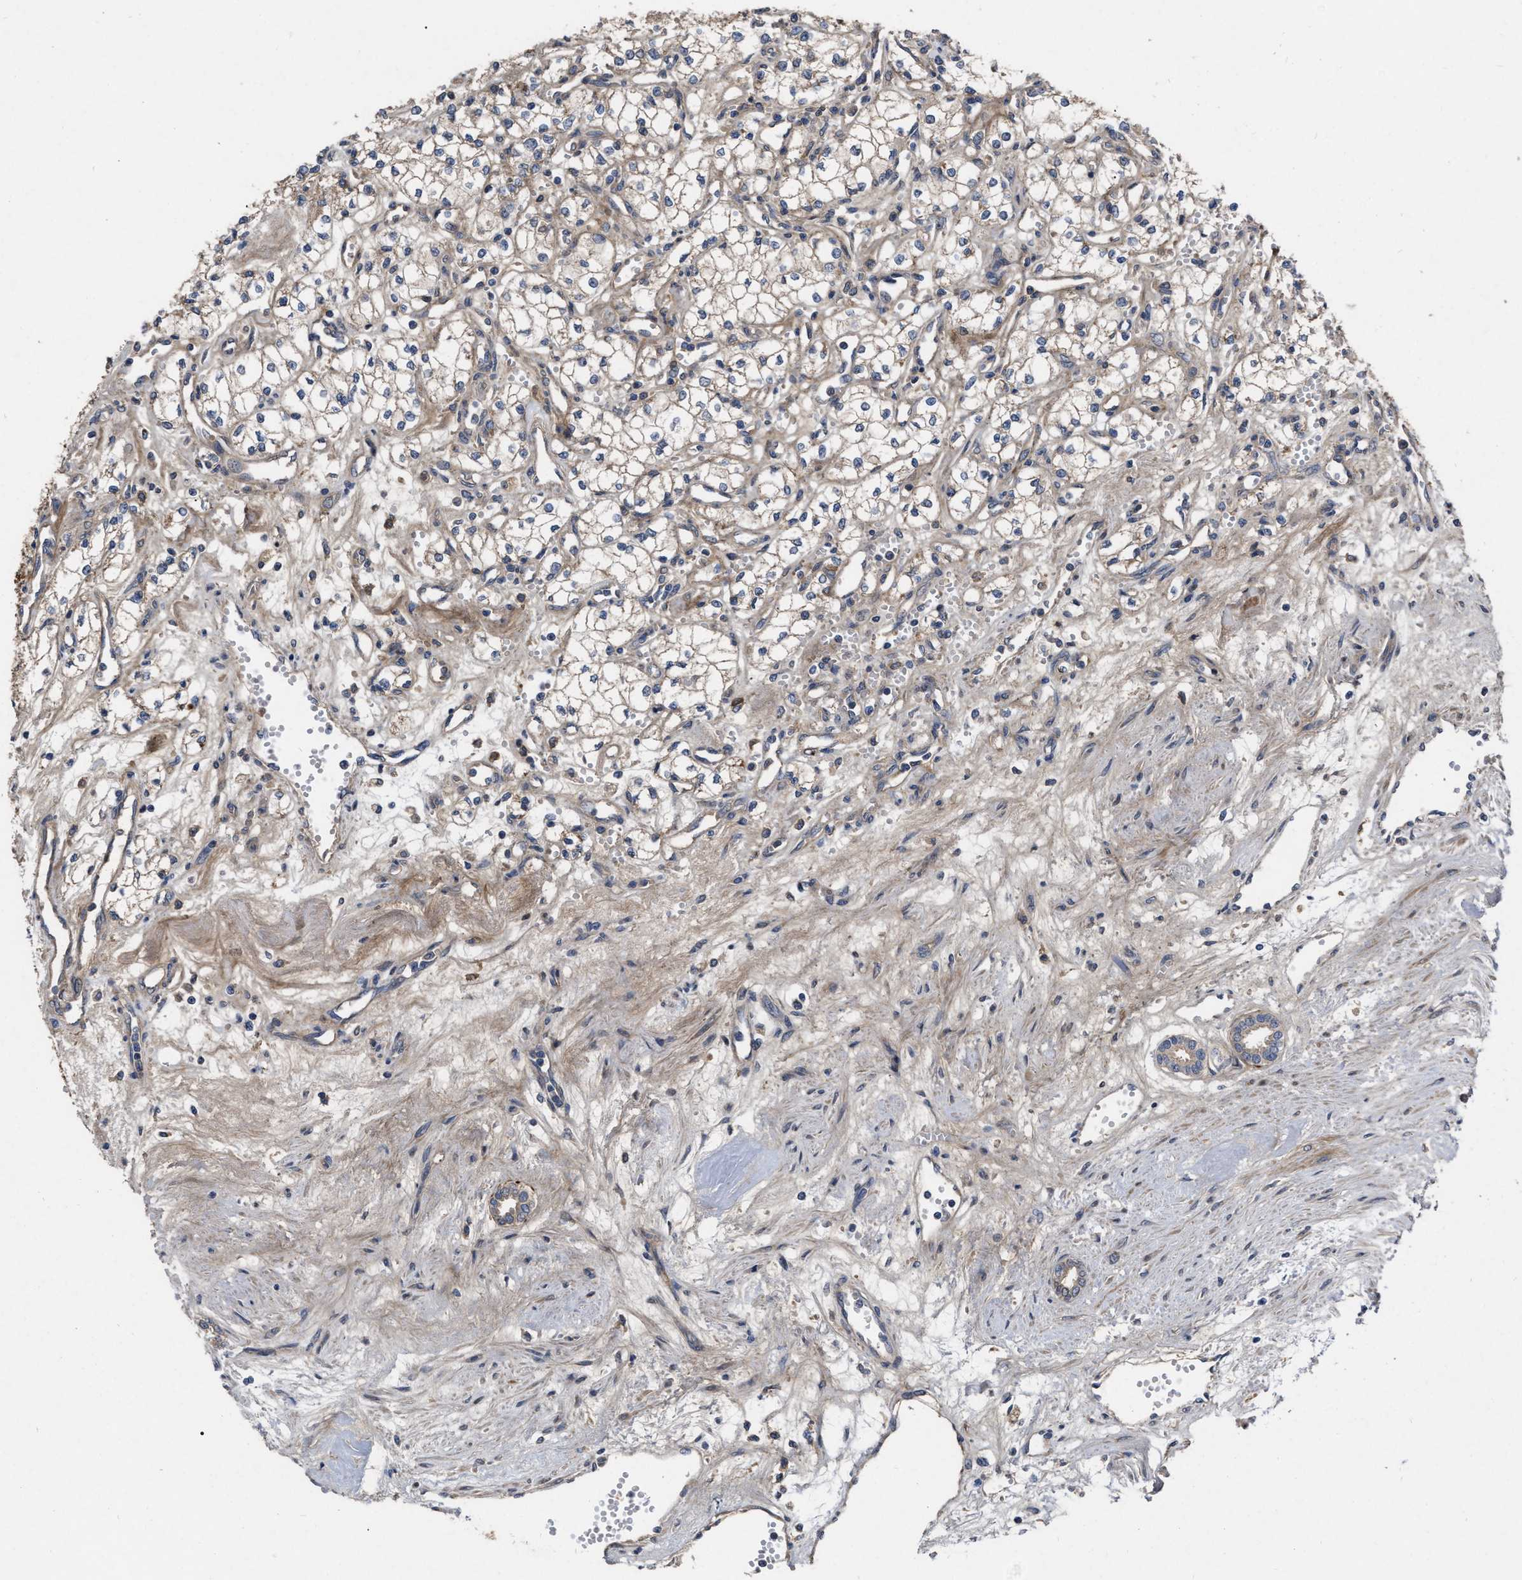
{"staining": {"intensity": "weak", "quantity": "25%-75%", "location": "cytoplasmic/membranous"}, "tissue": "renal cancer", "cell_type": "Tumor cells", "image_type": "cancer", "snomed": [{"axis": "morphology", "description": "Adenocarcinoma, NOS"}, {"axis": "topography", "description": "Kidney"}], "caption": "A low amount of weak cytoplasmic/membranous expression is seen in about 25%-75% of tumor cells in renal cancer (adenocarcinoma) tissue.", "gene": "CDKN2C", "patient": {"sex": "male", "age": 59}}